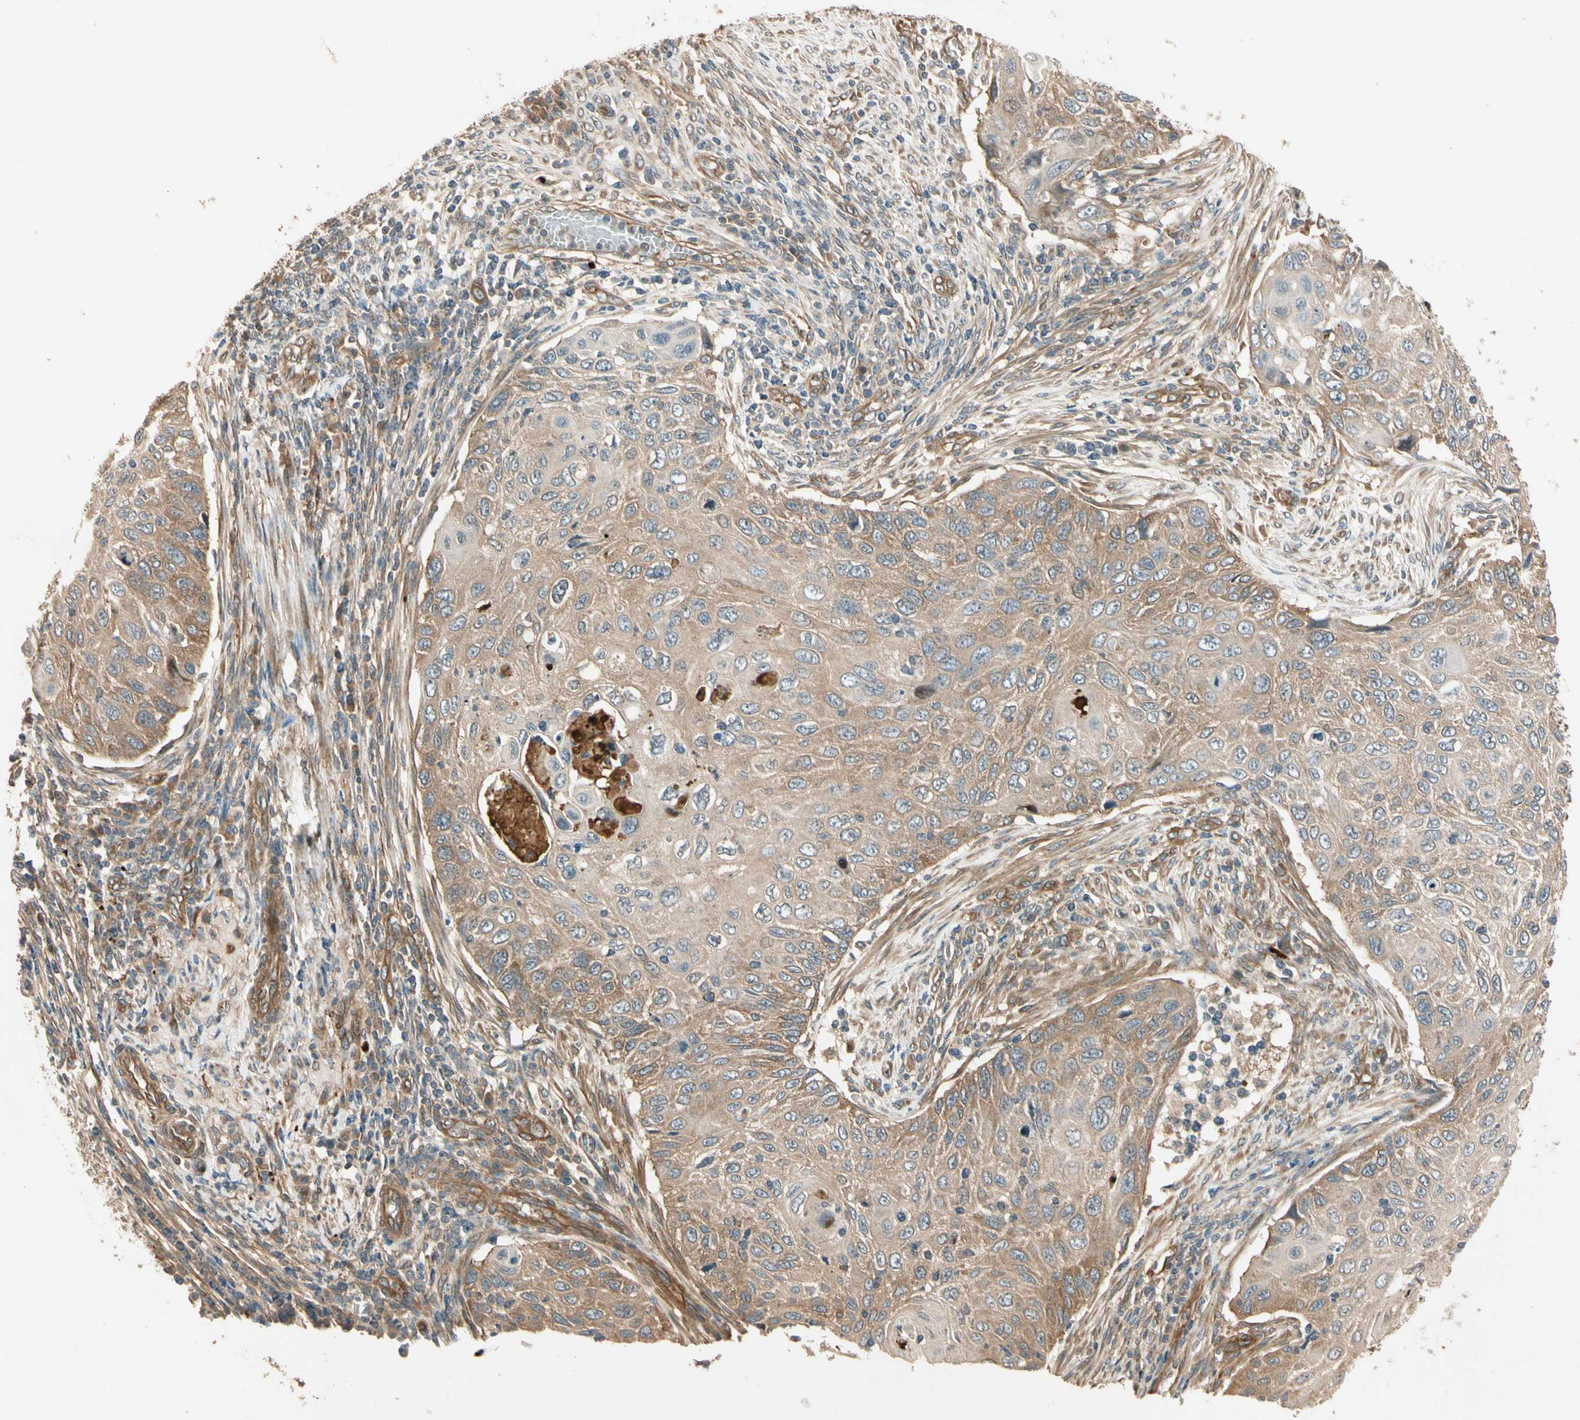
{"staining": {"intensity": "weak", "quantity": ">75%", "location": "cytoplasmic/membranous"}, "tissue": "cervical cancer", "cell_type": "Tumor cells", "image_type": "cancer", "snomed": [{"axis": "morphology", "description": "Squamous cell carcinoma, NOS"}, {"axis": "topography", "description": "Cervix"}], "caption": "Protein expression analysis of human cervical squamous cell carcinoma reveals weak cytoplasmic/membranous staining in about >75% of tumor cells. Immunohistochemistry stains the protein in brown and the nuclei are stained blue.", "gene": "ROCK2", "patient": {"sex": "female", "age": 70}}